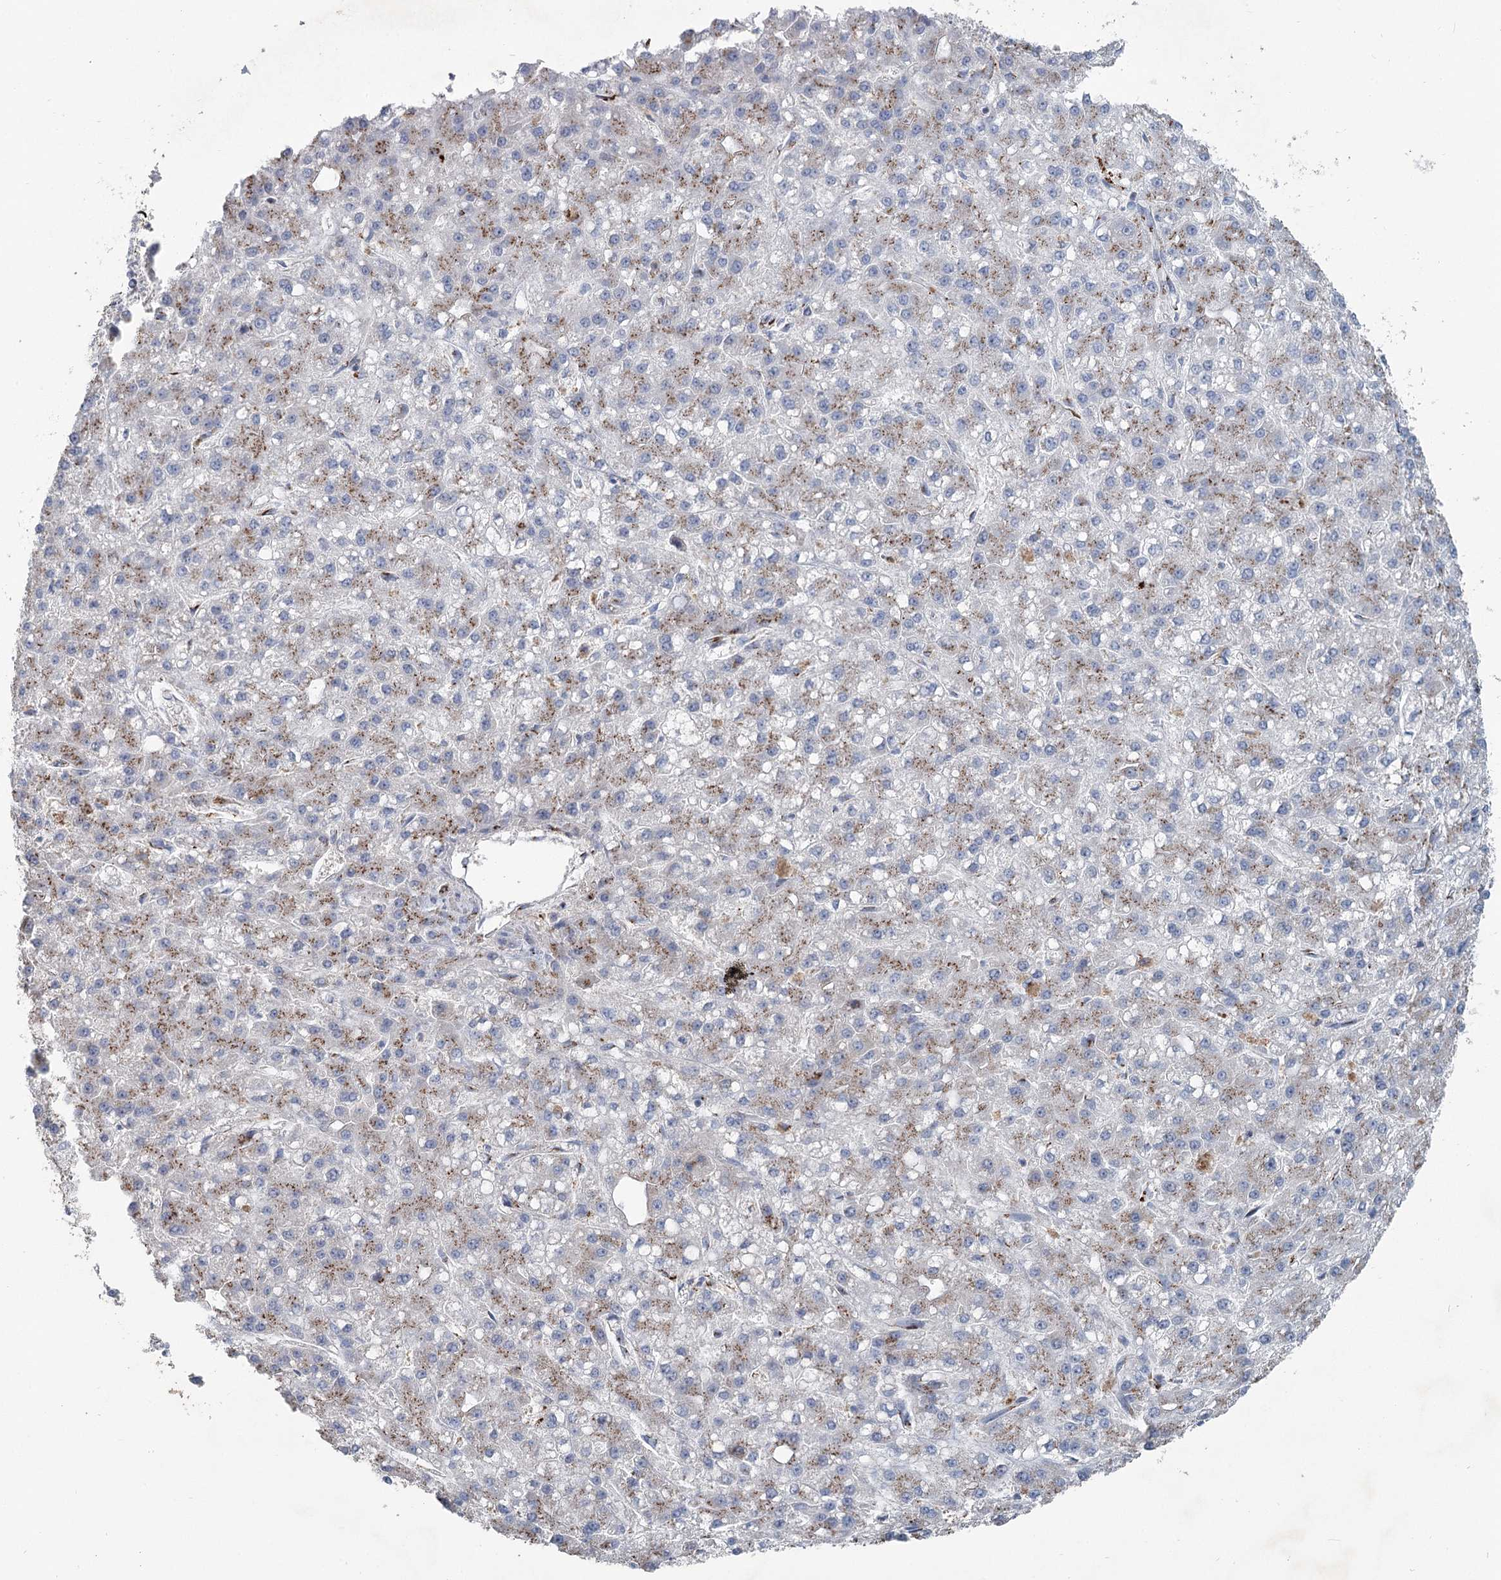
{"staining": {"intensity": "moderate", "quantity": "25%-75%", "location": "cytoplasmic/membranous"}, "tissue": "liver cancer", "cell_type": "Tumor cells", "image_type": "cancer", "snomed": [{"axis": "morphology", "description": "Carcinoma, Hepatocellular, NOS"}, {"axis": "topography", "description": "Liver"}], "caption": "DAB immunohistochemical staining of human hepatocellular carcinoma (liver) demonstrates moderate cytoplasmic/membranous protein expression in approximately 25%-75% of tumor cells.", "gene": "ITIH5", "patient": {"sex": "male", "age": 67}}